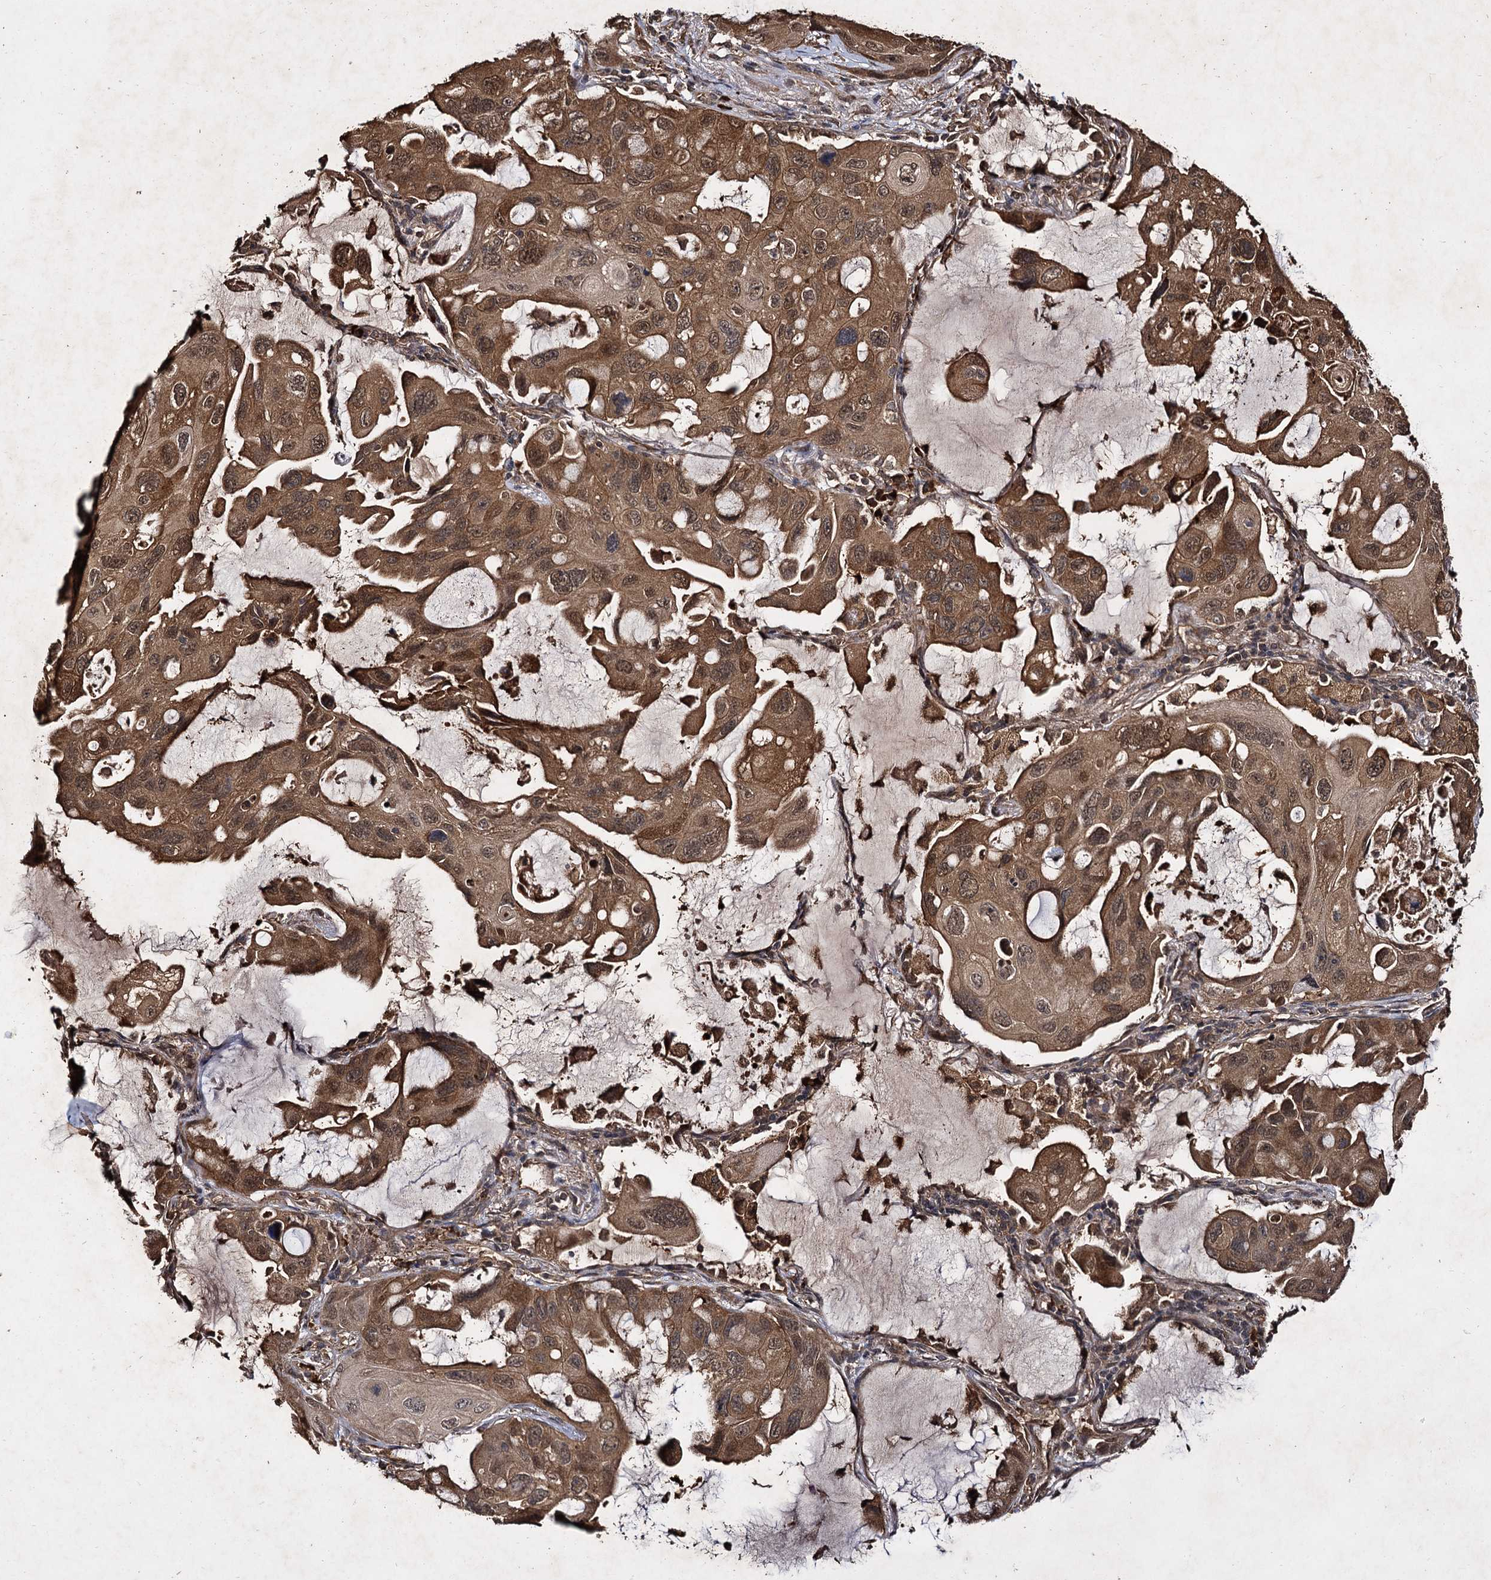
{"staining": {"intensity": "moderate", "quantity": ">75%", "location": "cytoplasmic/membranous,nuclear"}, "tissue": "lung cancer", "cell_type": "Tumor cells", "image_type": "cancer", "snomed": [{"axis": "morphology", "description": "Squamous cell carcinoma, NOS"}, {"axis": "topography", "description": "Lung"}], "caption": "Moderate cytoplasmic/membranous and nuclear staining is present in about >75% of tumor cells in lung cancer (squamous cell carcinoma).", "gene": "SLC46A3", "patient": {"sex": "female", "age": 73}}